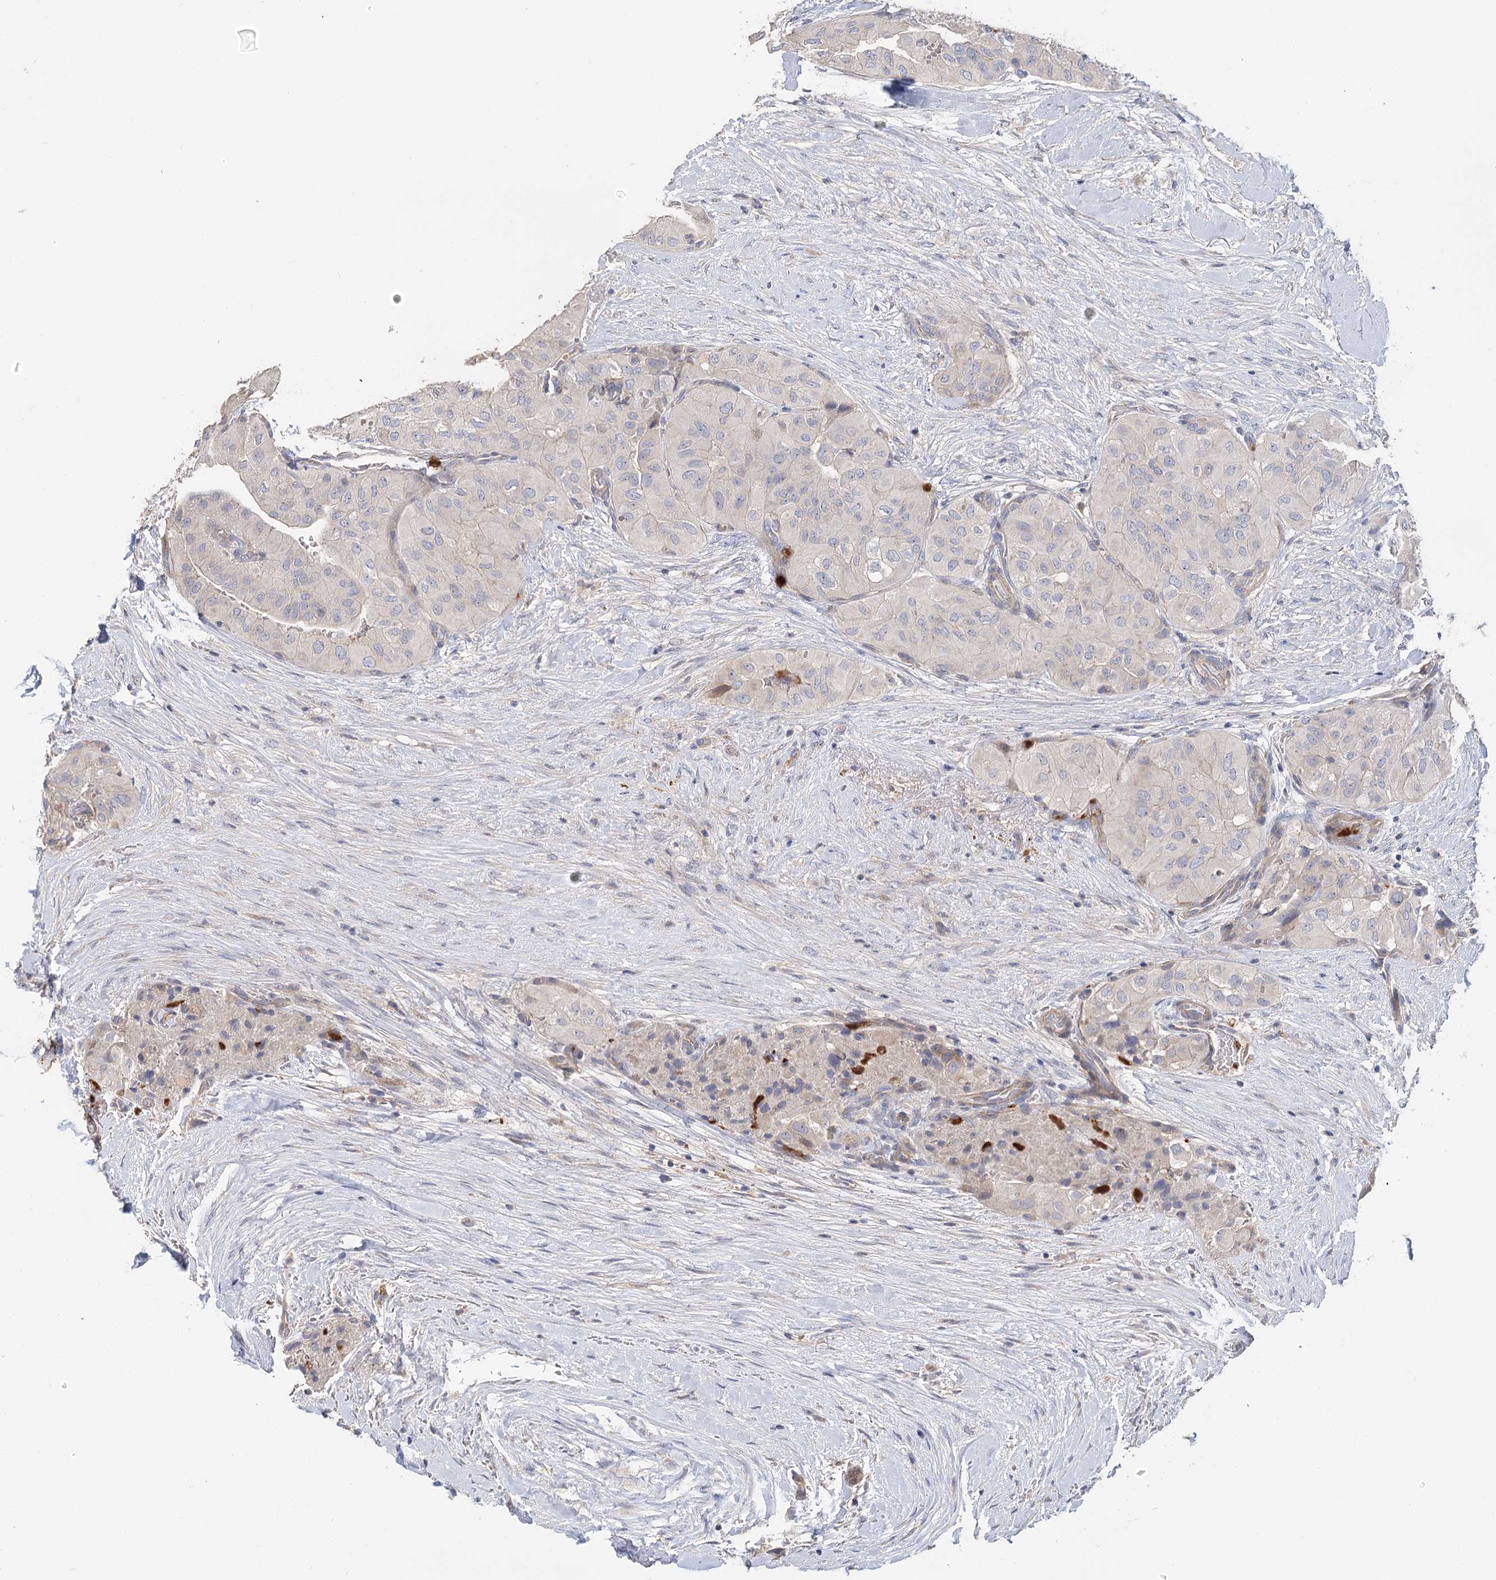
{"staining": {"intensity": "negative", "quantity": "none", "location": "none"}, "tissue": "thyroid cancer", "cell_type": "Tumor cells", "image_type": "cancer", "snomed": [{"axis": "morphology", "description": "Papillary adenocarcinoma, NOS"}, {"axis": "topography", "description": "Thyroid gland"}], "caption": "Immunohistochemistry (IHC) of thyroid papillary adenocarcinoma demonstrates no positivity in tumor cells.", "gene": "EPB41L5", "patient": {"sex": "female", "age": 59}}